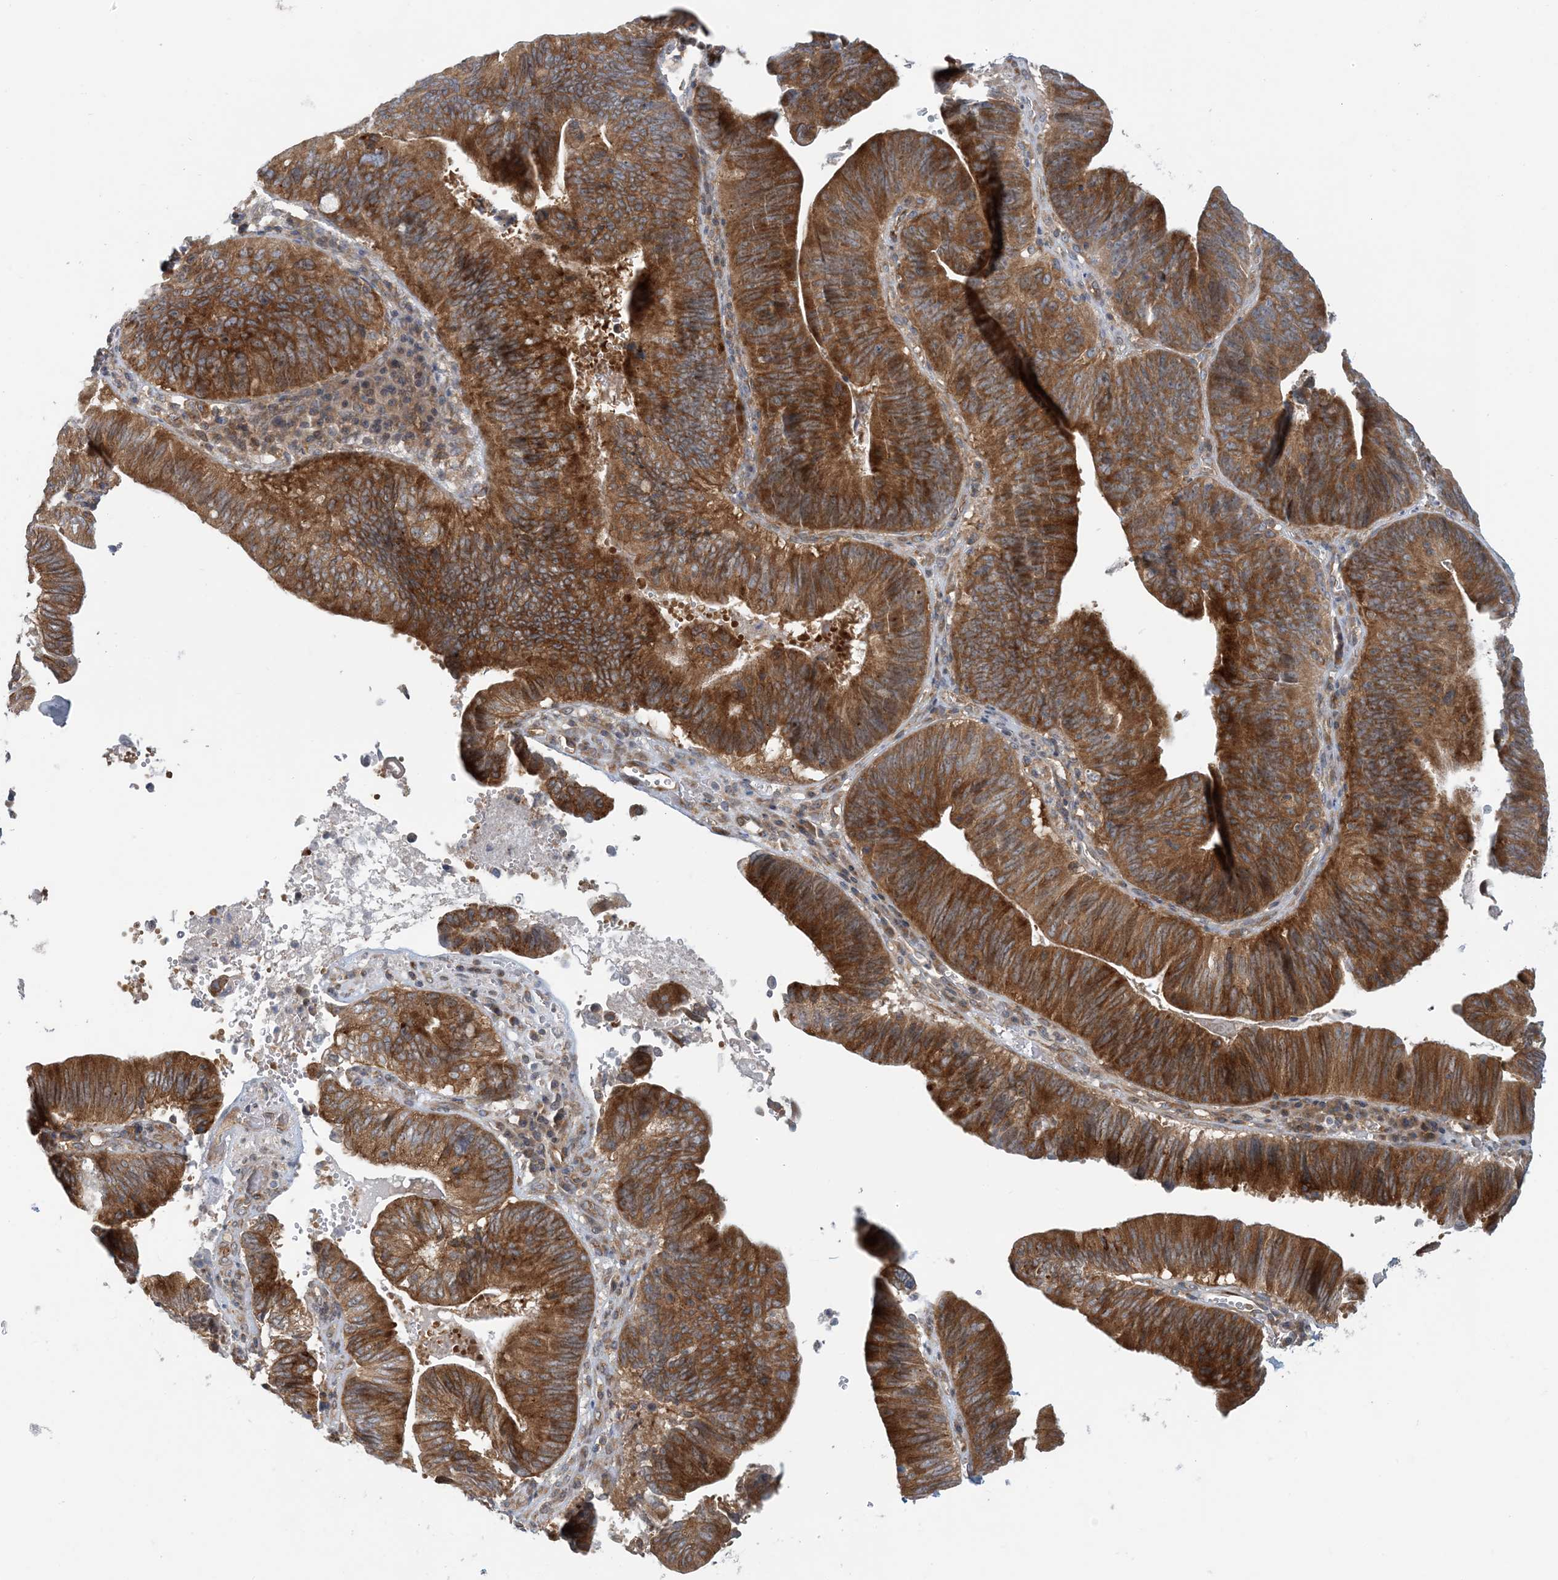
{"staining": {"intensity": "strong", "quantity": ">75%", "location": "cytoplasmic/membranous"}, "tissue": "pancreatic cancer", "cell_type": "Tumor cells", "image_type": "cancer", "snomed": [{"axis": "morphology", "description": "Adenocarcinoma, NOS"}, {"axis": "topography", "description": "Pancreas"}], "caption": "A histopathology image of pancreatic cancer (adenocarcinoma) stained for a protein reveals strong cytoplasmic/membranous brown staining in tumor cells.", "gene": "ATP13A2", "patient": {"sex": "male", "age": 63}}